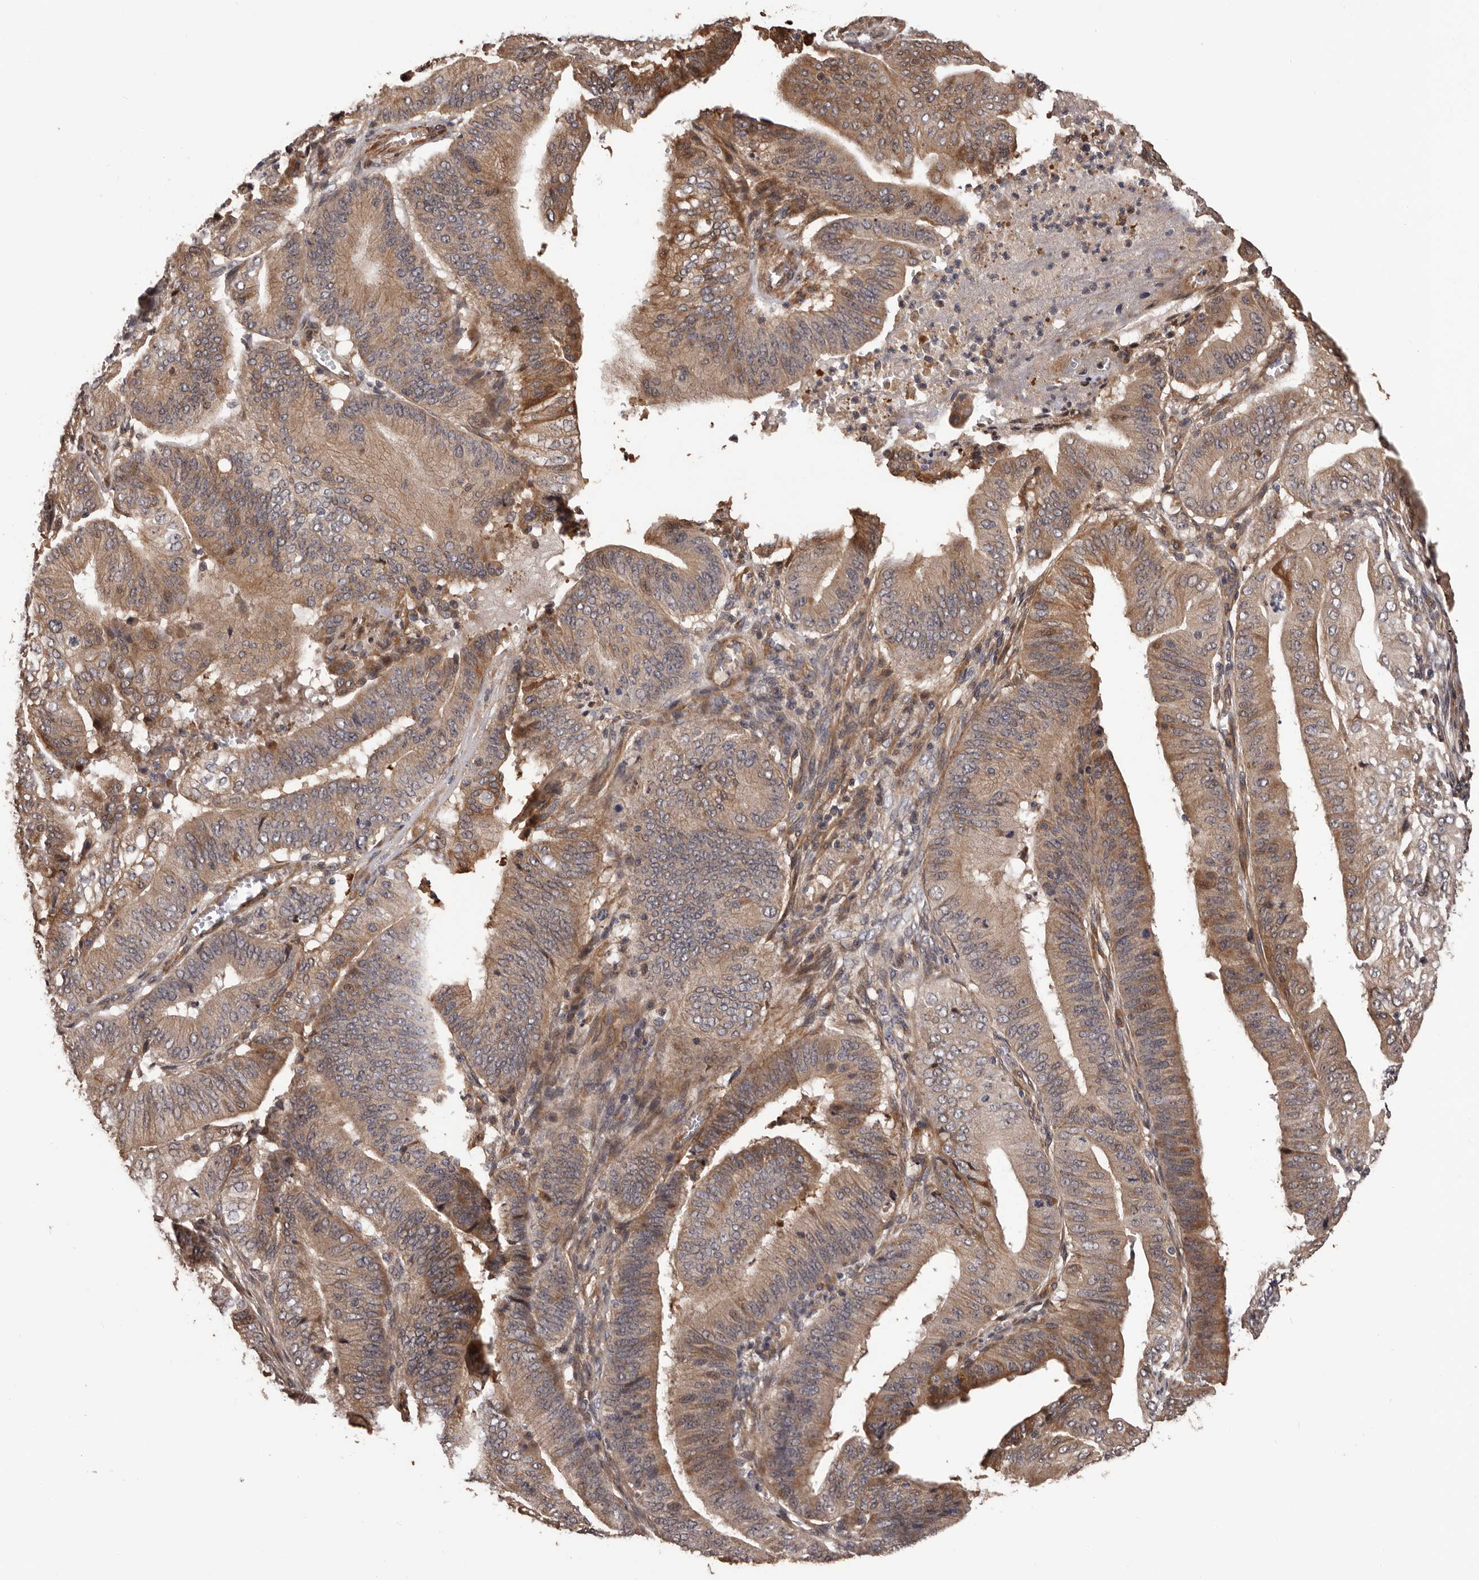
{"staining": {"intensity": "moderate", "quantity": ">75%", "location": "cytoplasmic/membranous"}, "tissue": "pancreatic cancer", "cell_type": "Tumor cells", "image_type": "cancer", "snomed": [{"axis": "morphology", "description": "Adenocarcinoma, NOS"}, {"axis": "topography", "description": "Pancreas"}], "caption": "Adenocarcinoma (pancreatic) tissue exhibits moderate cytoplasmic/membranous expression in approximately >75% of tumor cells The staining was performed using DAB, with brown indicating positive protein expression. Nuclei are stained blue with hematoxylin.", "gene": "ADAMTS2", "patient": {"sex": "female", "age": 77}}